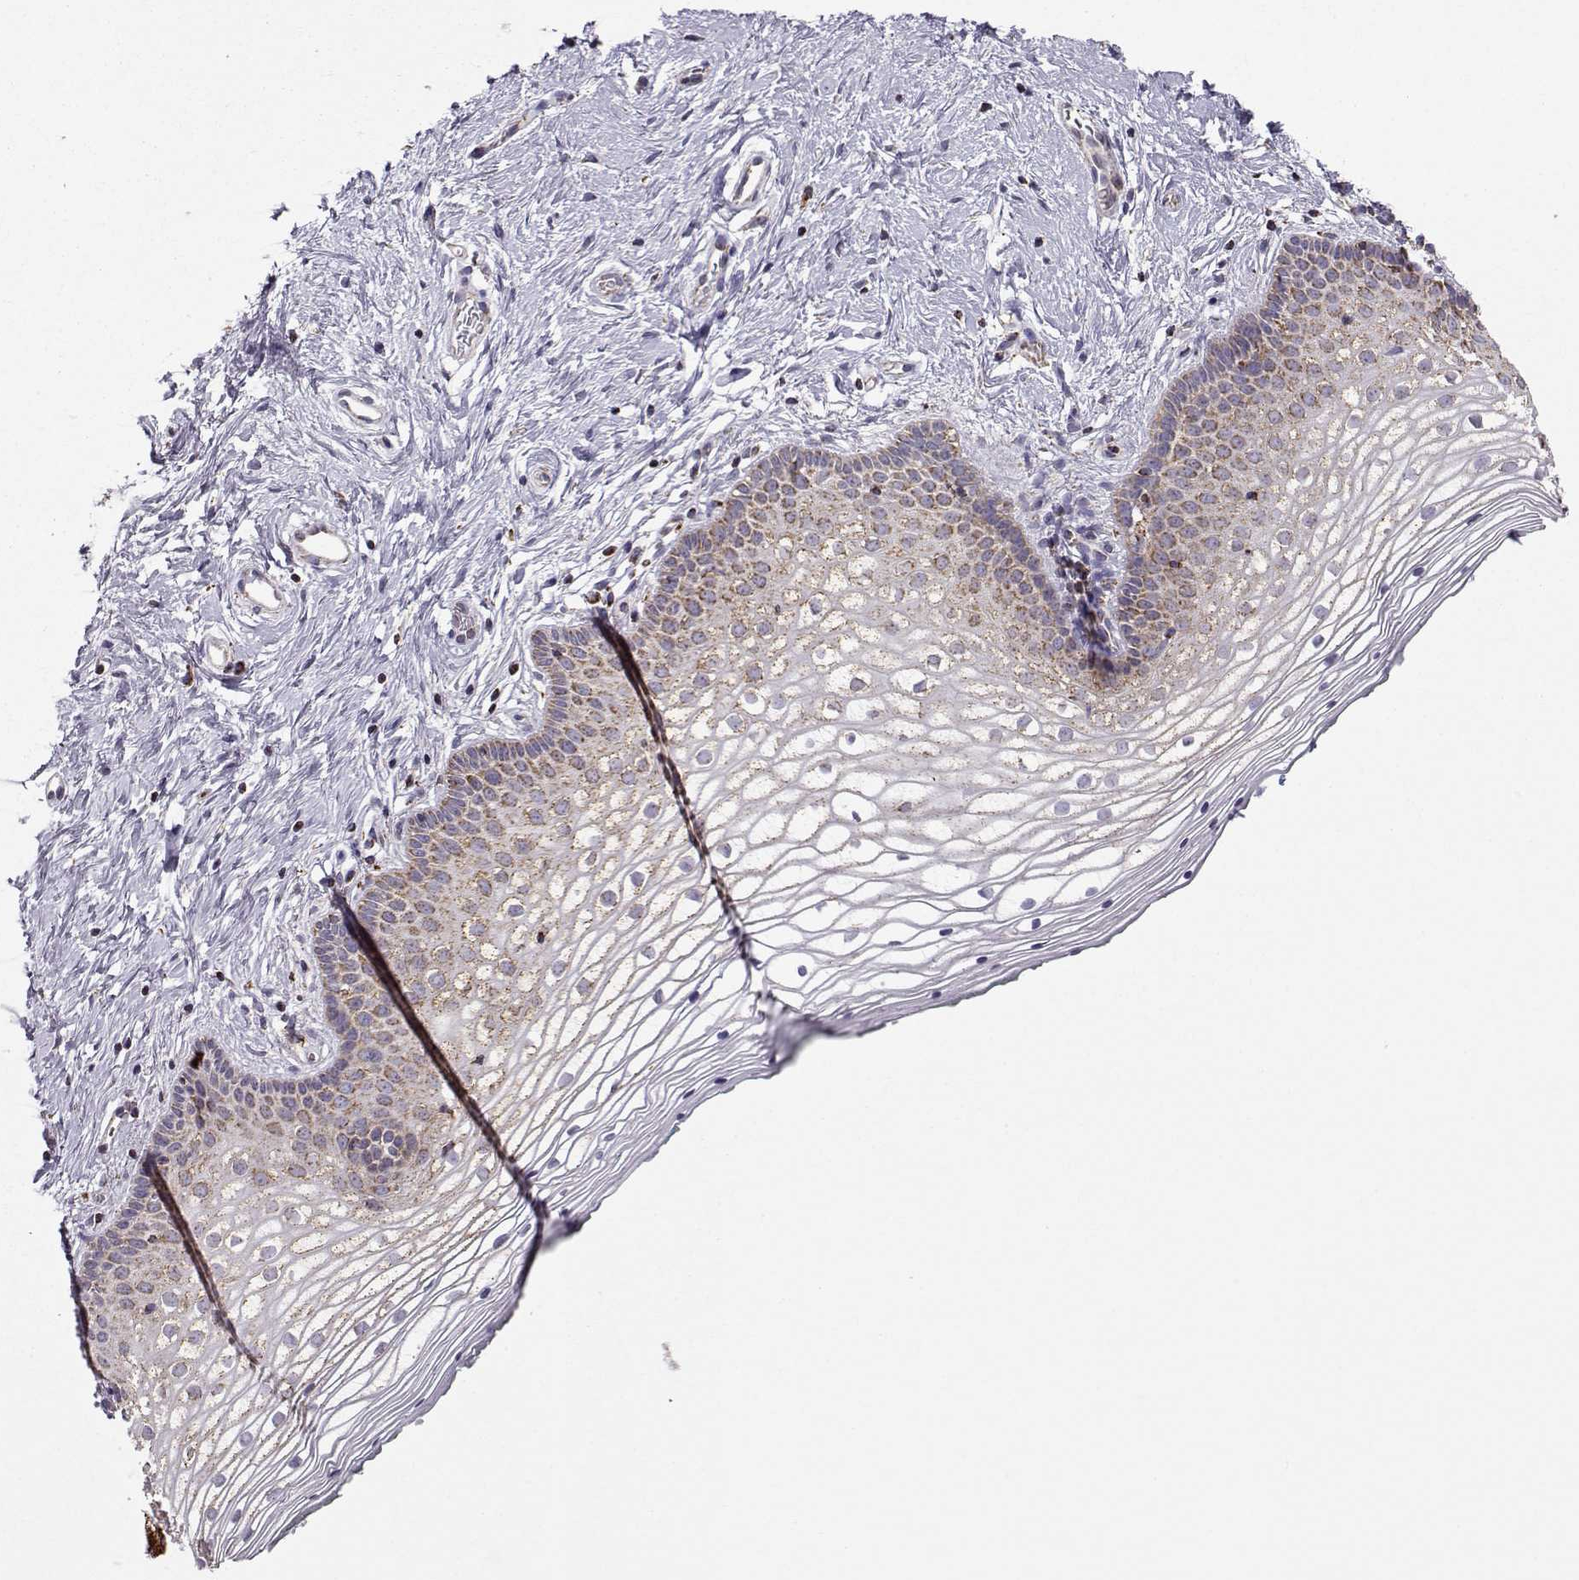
{"staining": {"intensity": "moderate", "quantity": "25%-75%", "location": "cytoplasmic/membranous"}, "tissue": "vagina", "cell_type": "Squamous epithelial cells", "image_type": "normal", "snomed": [{"axis": "morphology", "description": "Normal tissue, NOS"}, {"axis": "topography", "description": "Vagina"}], "caption": "A brown stain shows moderate cytoplasmic/membranous staining of a protein in squamous epithelial cells of unremarkable human vagina. (brown staining indicates protein expression, while blue staining denotes nuclei).", "gene": "NECAB3", "patient": {"sex": "female", "age": 36}}